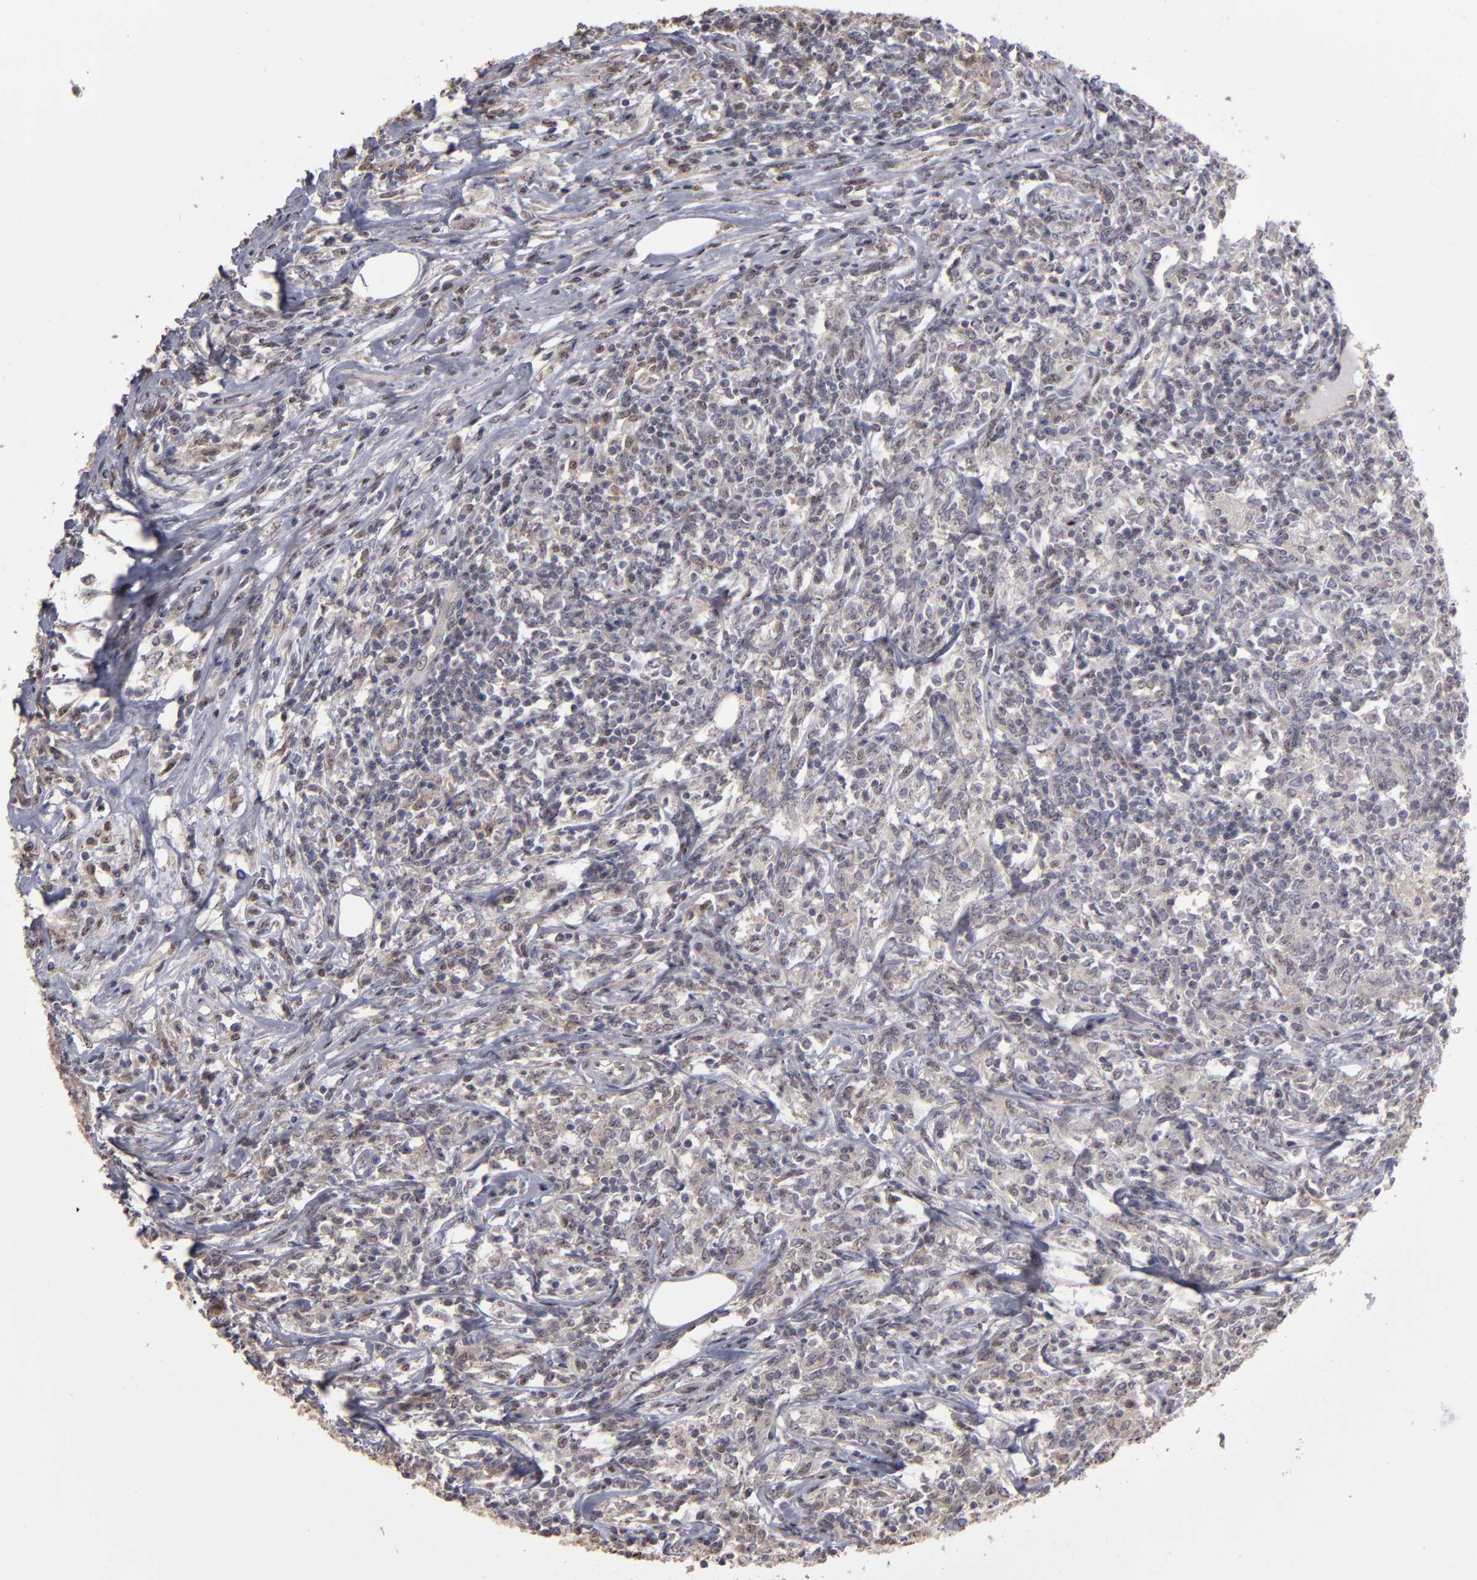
{"staining": {"intensity": "negative", "quantity": "none", "location": "none"}, "tissue": "lymphoma", "cell_type": "Tumor cells", "image_type": "cancer", "snomed": [{"axis": "morphology", "description": "Malignant lymphoma, non-Hodgkin's type, High grade"}, {"axis": "topography", "description": "Lymph node"}], "caption": "Human lymphoma stained for a protein using IHC reveals no positivity in tumor cells.", "gene": "CD55", "patient": {"sex": "female", "age": 84}}